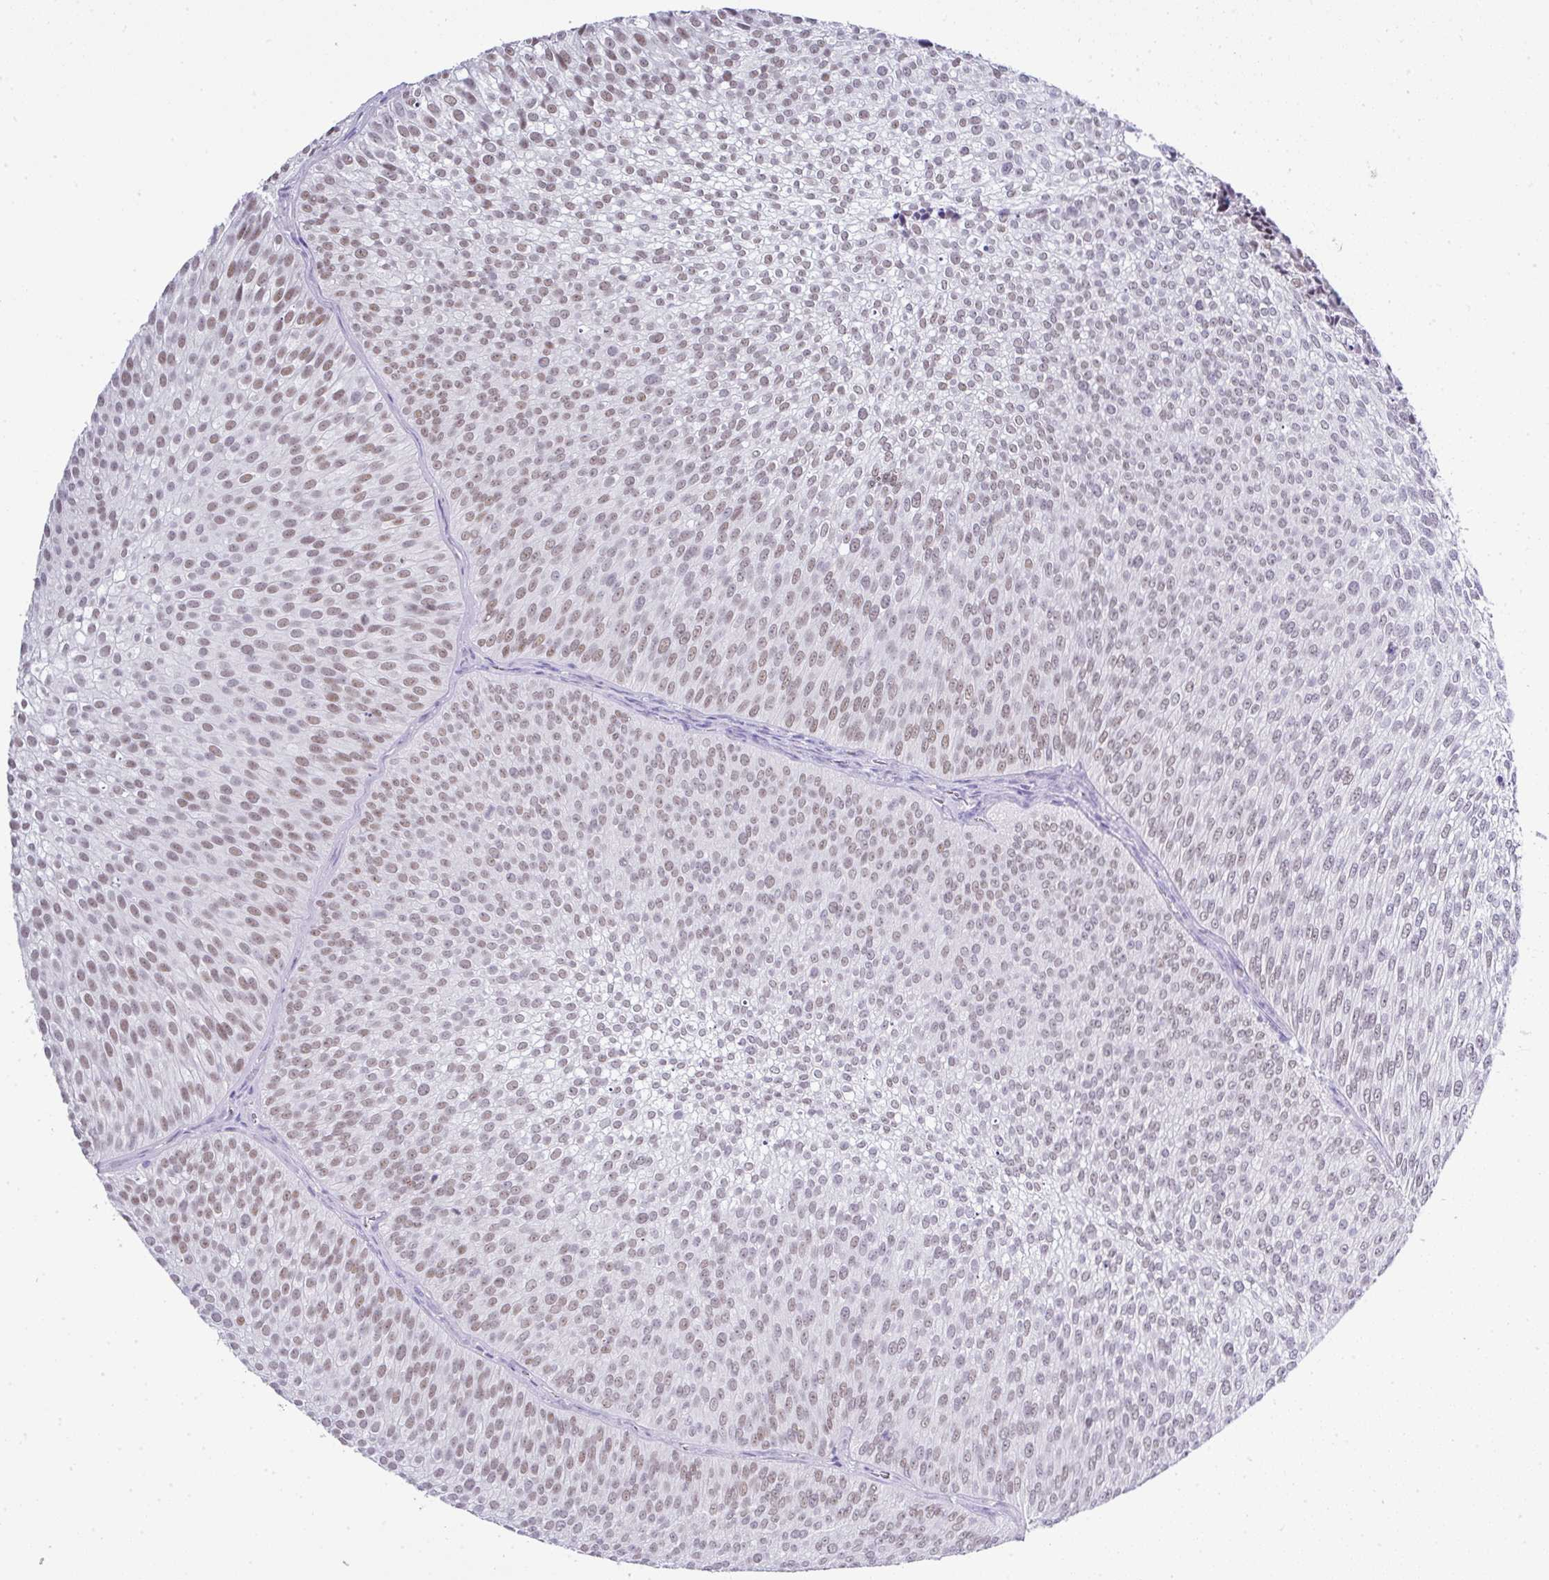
{"staining": {"intensity": "weak", "quantity": "25%-75%", "location": "nuclear"}, "tissue": "urothelial cancer", "cell_type": "Tumor cells", "image_type": "cancer", "snomed": [{"axis": "morphology", "description": "Urothelial carcinoma, Low grade"}, {"axis": "topography", "description": "Urinary bladder"}], "caption": "An image of low-grade urothelial carcinoma stained for a protein displays weak nuclear brown staining in tumor cells.", "gene": "BCL11A", "patient": {"sex": "male", "age": 91}}